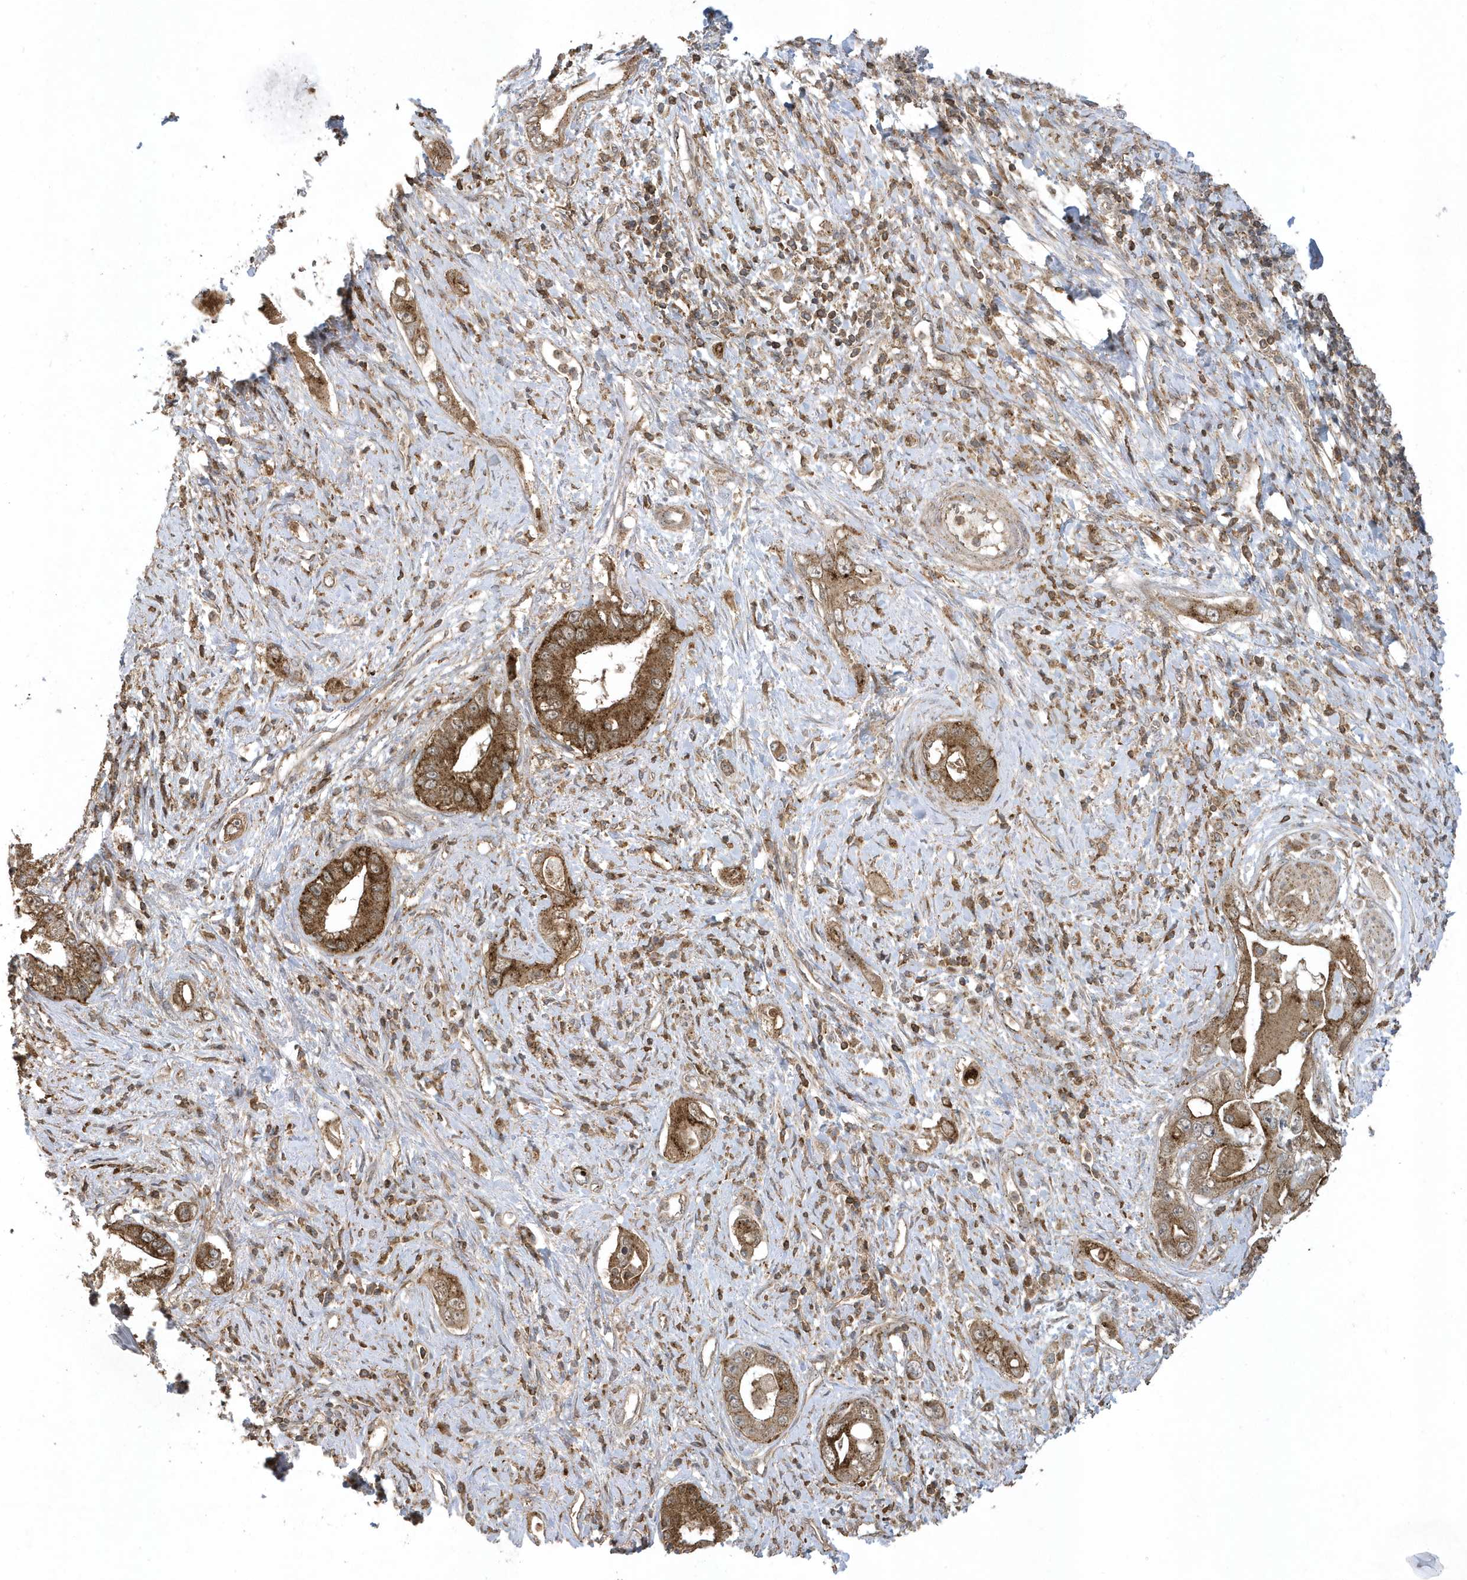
{"staining": {"intensity": "moderate", "quantity": ">75%", "location": "cytoplasmic/membranous"}, "tissue": "pancreatic cancer", "cell_type": "Tumor cells", "image_type": "cancer", "snomed": [{"axis": "morphology", "description": "Inflammation, NOS"}, {"axis": "morphology", "description": "Adenocarcinoma, NOS"}, {"axis": "topography", "description": "Pancreas"}], "caption": "Adenocarcinoma (pancreatic) stained for a protein demonstrates moderate cytoplasmic/membranous positivity in tumor cells.", "gene": "STAMBP", "patient": {"sex": "female", "age": 56}}